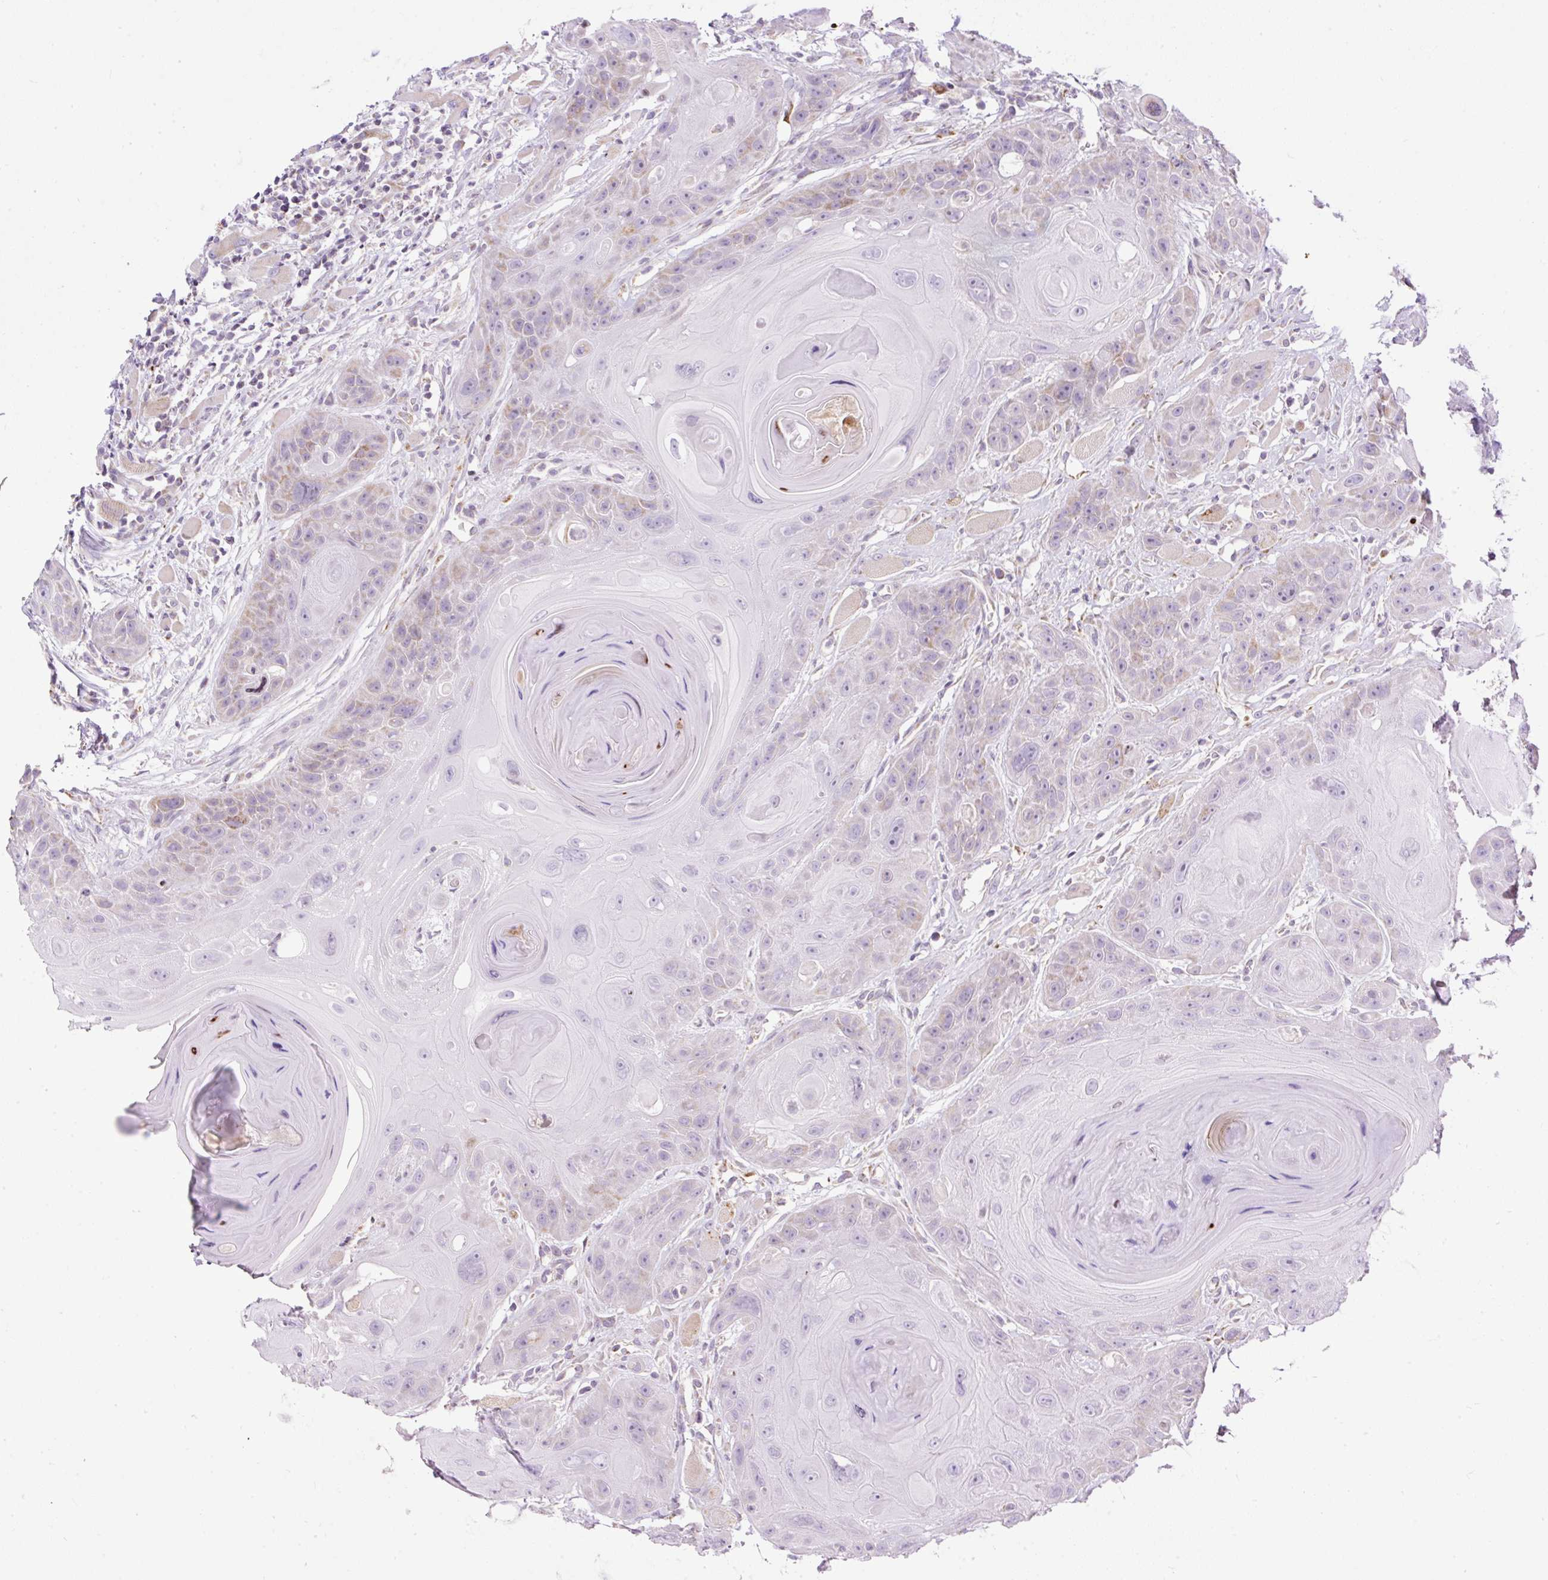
{"staining": {"intensity": "weak", "quantity": "25%-75%", "location": "cytoplasmic/membranous"}, "tissue": "head and neck cancer", "cell_type": "Tumor cells", "image_type": "cancer", "snomed": [{"axis": "morphology", "description": "Squamous cell carcinoma, NOS"}, {"axis": "topography", "description": "Head-Neck"}], "caption": "This is an image of IHC staining of squamous cell carcinoma (head and neck), which shows weak positivity in the cytoplasmic/membranous of tumor cells.", "gene": "FMC1", "patient": {"sex": "female", "age": 59}}